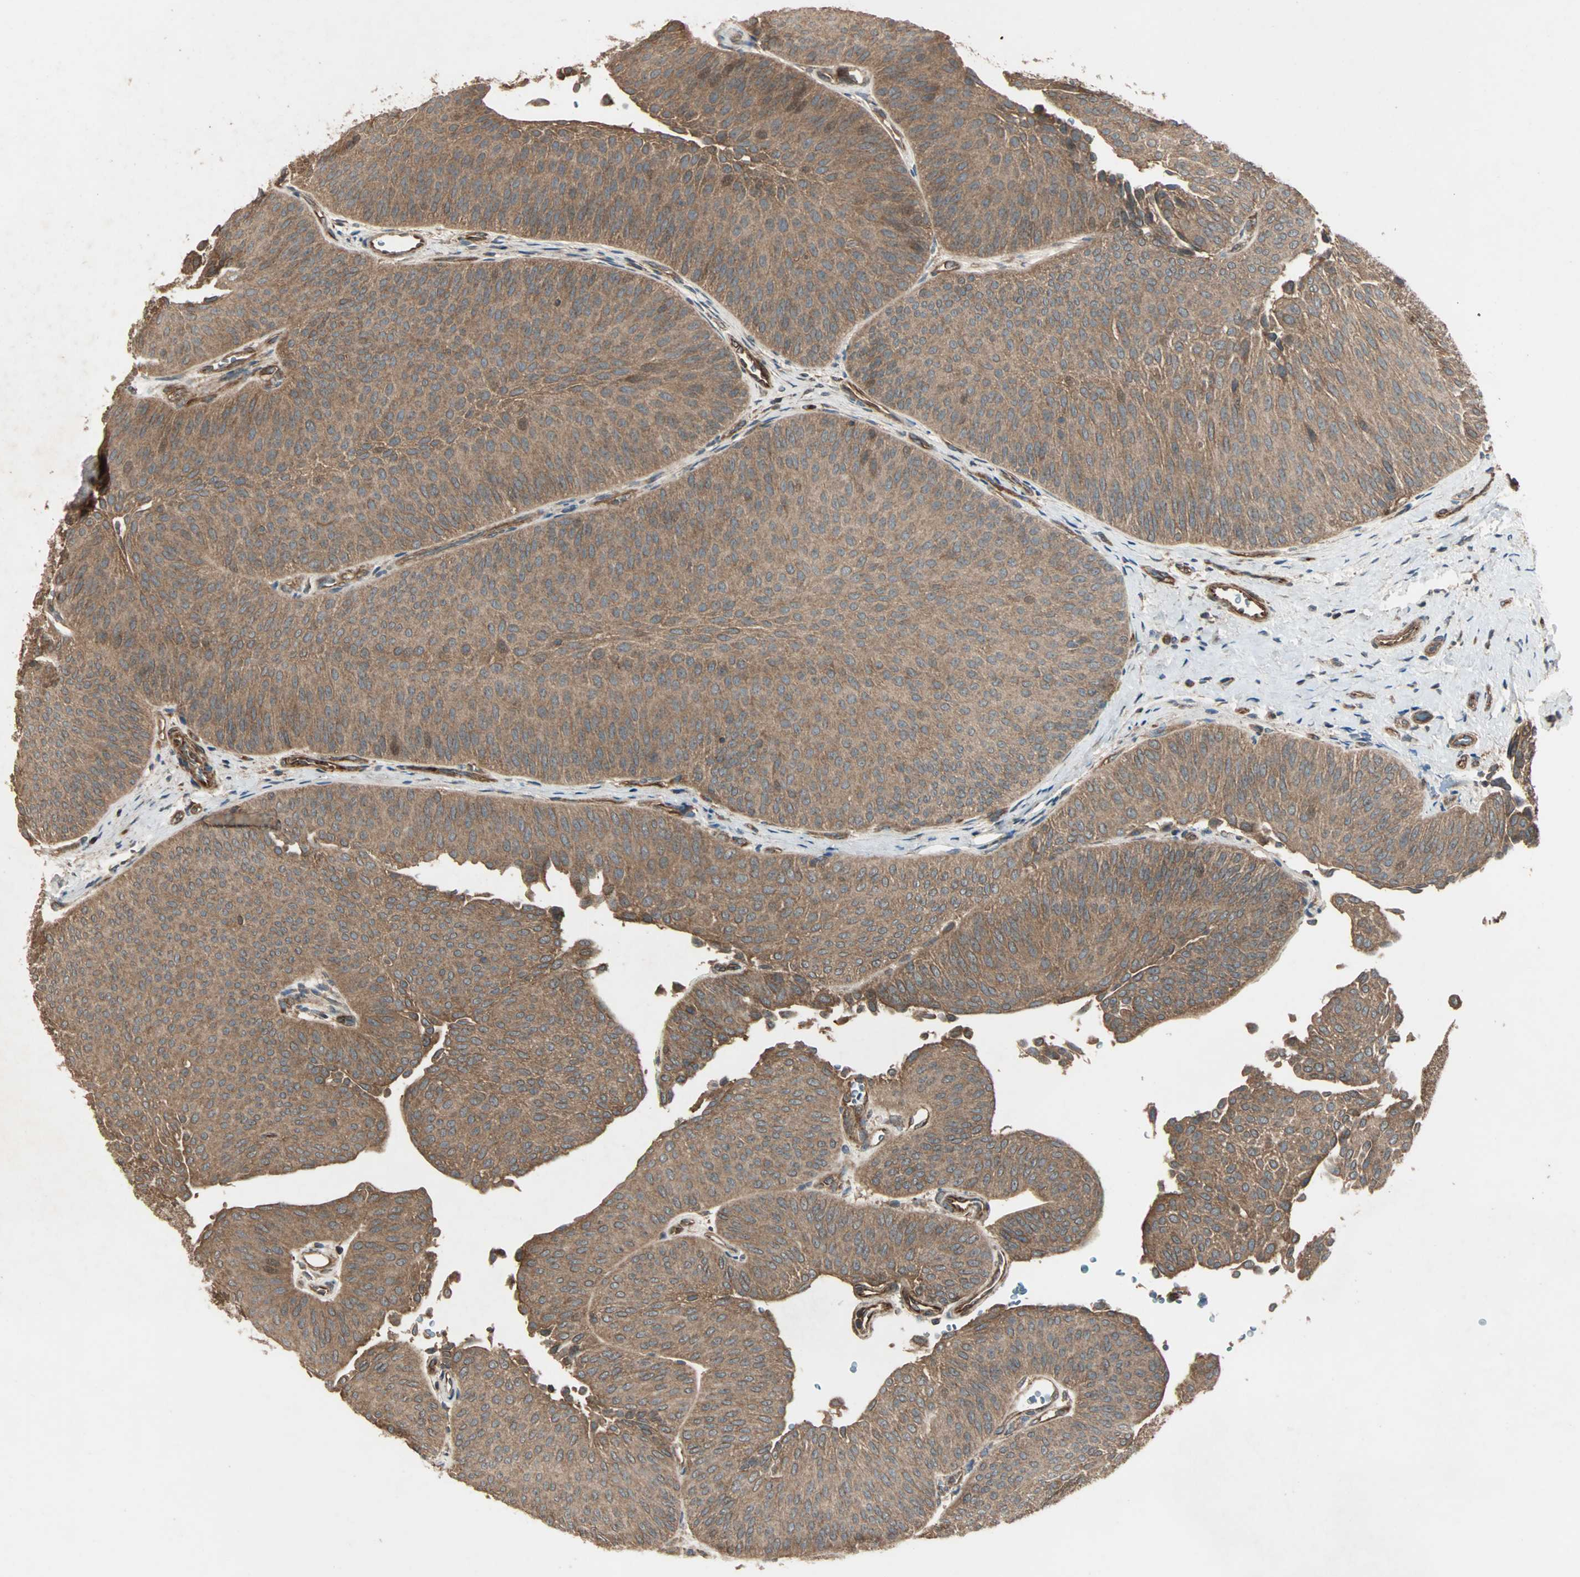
{"staining": {"intensity": "moderate", "quantity": ">75%", "location": "cytoplasmic/membranous"}, "tissue": "urothelial cancer", "cell_type": "Tumor cells", "image_type": "cancer", "snomed": [{"axis": "morphology", "description": "Urothelial carcinoma, Low grade"}, {"axis": "topography", "description": "Urinary bladder"}], "caption": "Immunohistochemistry (IHC) of low-grade urothelial carcinoma reveals medium levels of moderate cytoplasmic/membranous expression in about >75% of tumor cells. The protein is stained brown, and the nuclei are stained in blue (DAB (3,3'-diaminobenzidine) IHC with brightfield microscopy, high magnification).", "gene": "GCK", "patient": {"sex": "female", "age": 60}}